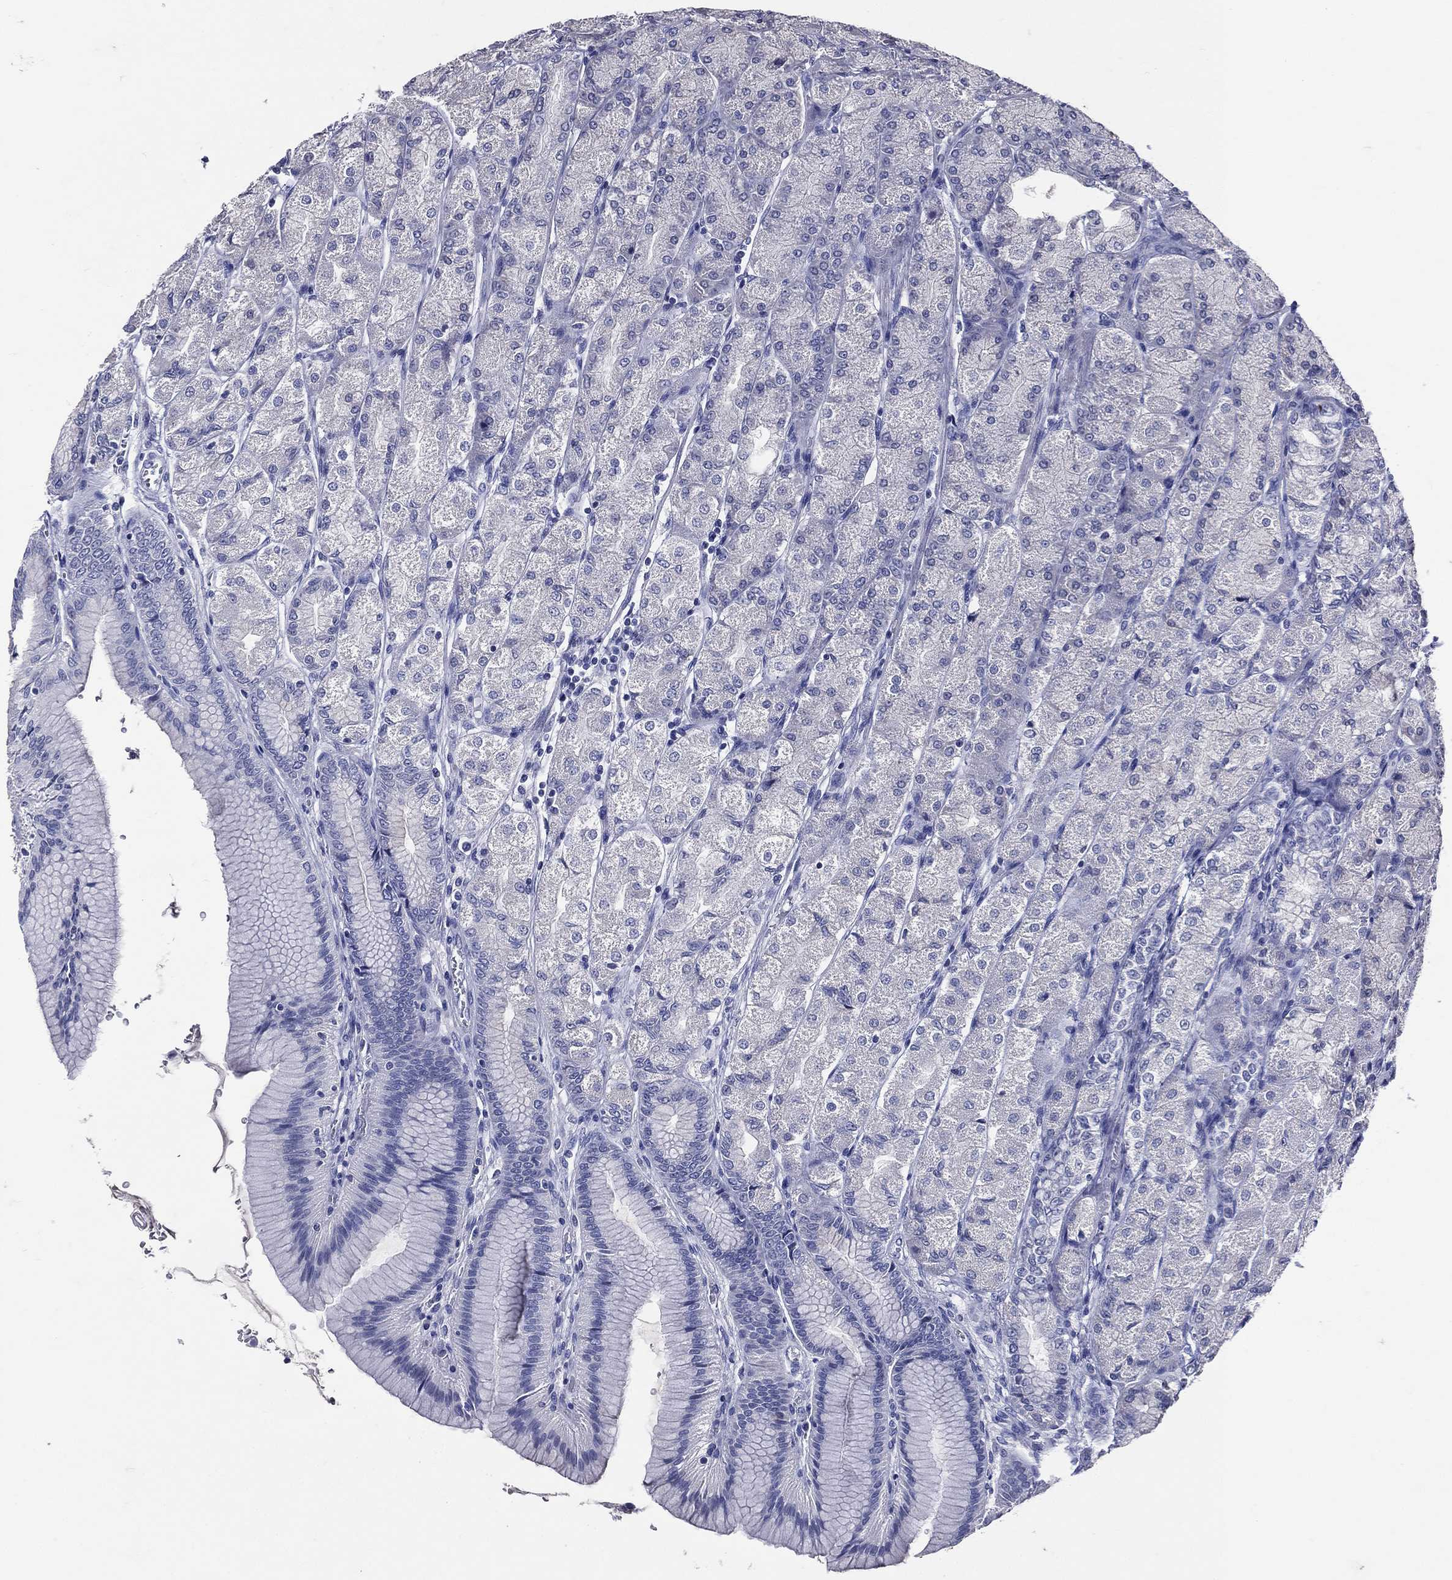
{"staining": {"intensity": "negative", "quantity": "none", "location": "none"}, "tissue": "stomach", "cell_type": "Glandular cells", "image_type": "normal", "snomed": [{"axis": "morphology", "description": "Normal tissue, NOS"}, {"axis": "morphology", "description": "Adenocarcinoma, NOS"}, {"axis": "morphology", "description": "Adenocarcinoma, High grade"}, {"axis": "topography", "description": "Stomach, upper"}, {"axis": "topography", "description": "Stomach"}], "caption": "Immunohistochemistry (IHC) of unremarkable stomach reveals no expression in glandular cells.", "gene": "TGM1", "patient": {"sex": "female", "age": 65}}